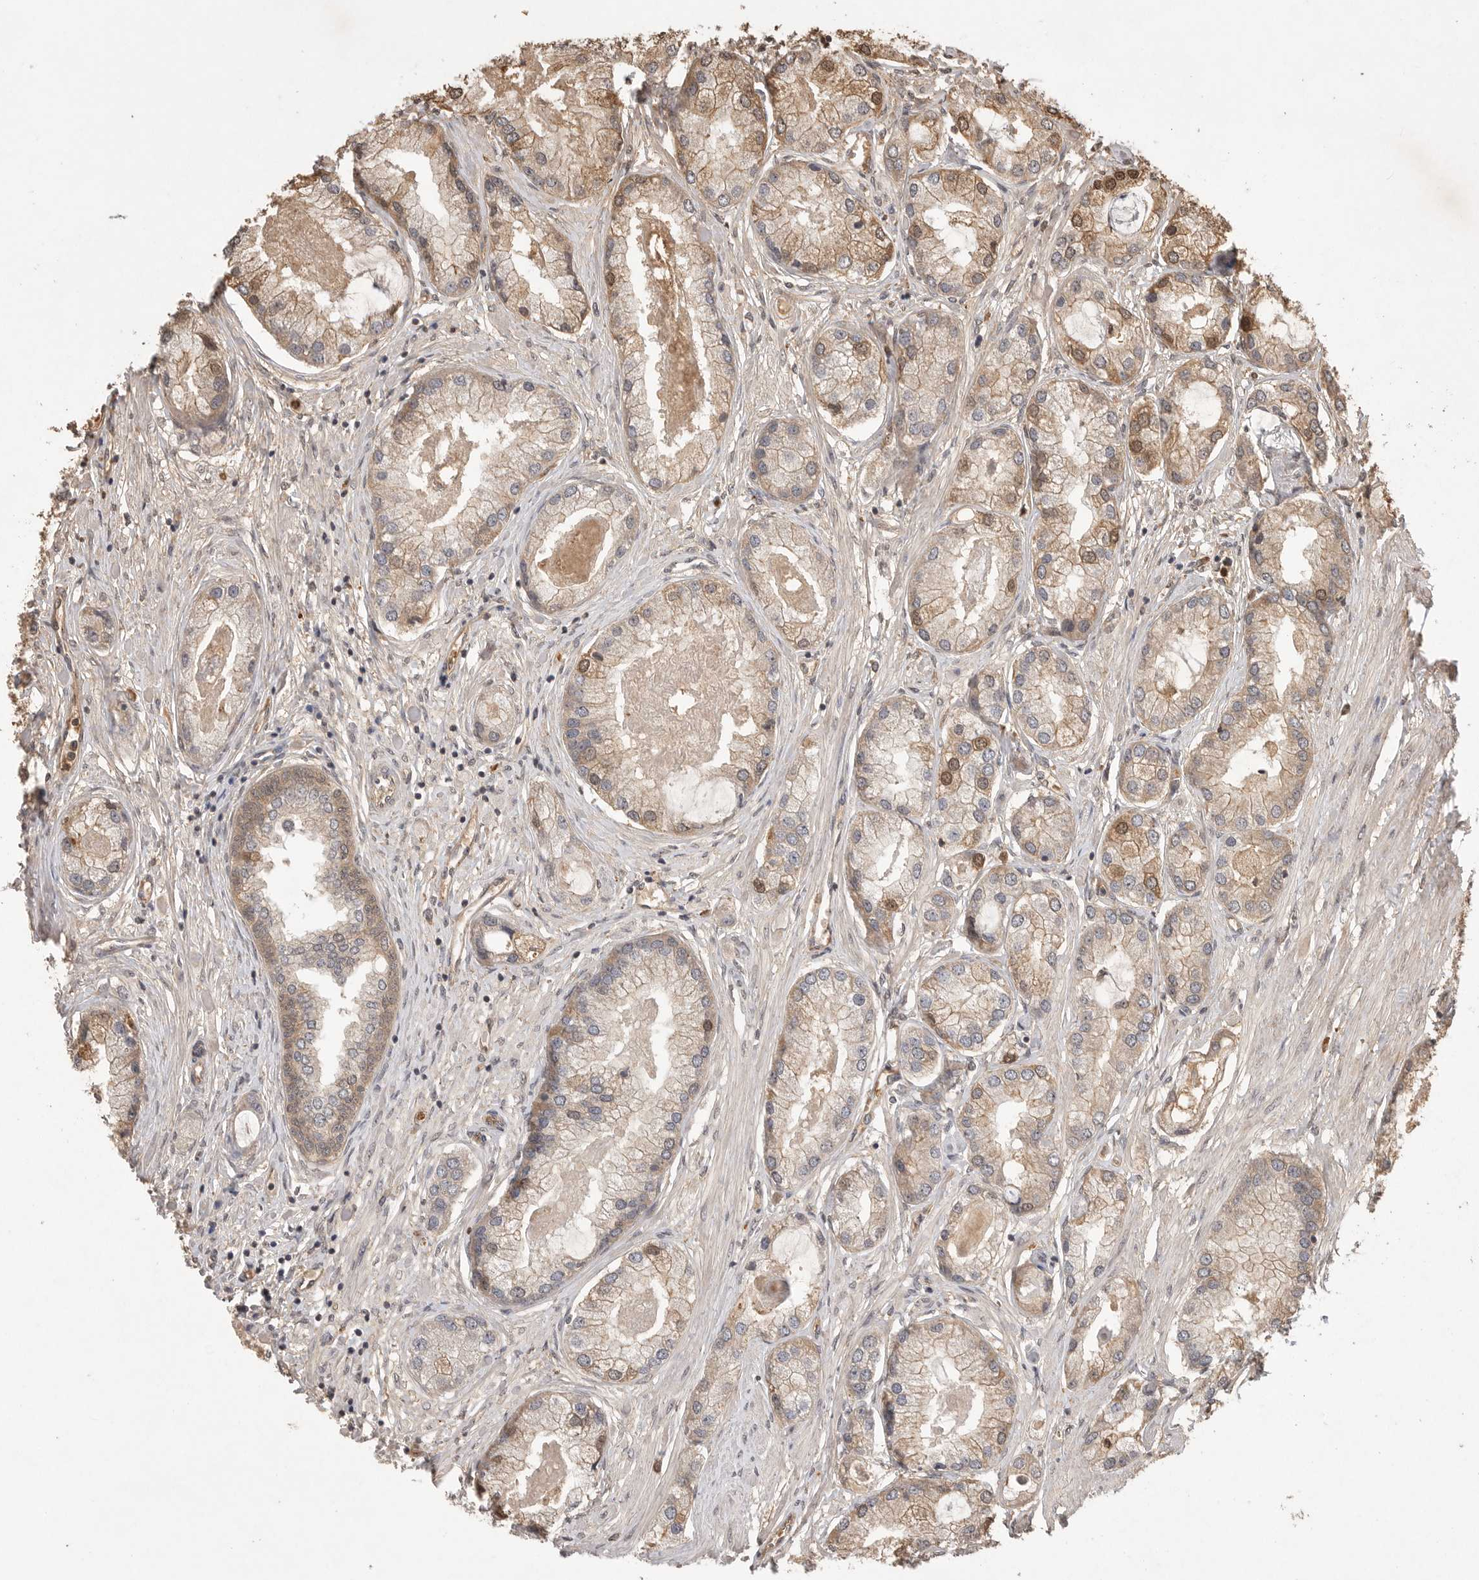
{"staining": {"intensity": "moderate", "quantity": "<25%", "location": "cytoplasmic/membranous,nuclear"}, "tissue": "prostate cancer", "cell_type": "Tumor cells", "image_type": "cancer", "snomed": [{"axis": "morphology", "description": "Adenocarcinoma, Low grade"}, {"axis": "topography", "description": "Prostate"}], "caption": "About <25% of tumor cells in human low-grade adenocarcinoma (prostate) show moderate cytoplasmic/membranous and nuclear protein positivity as visualized by brown immunohistochemical staining.", "gene": "PRMT3", "patient": {"sex": "male", "age": 62}}